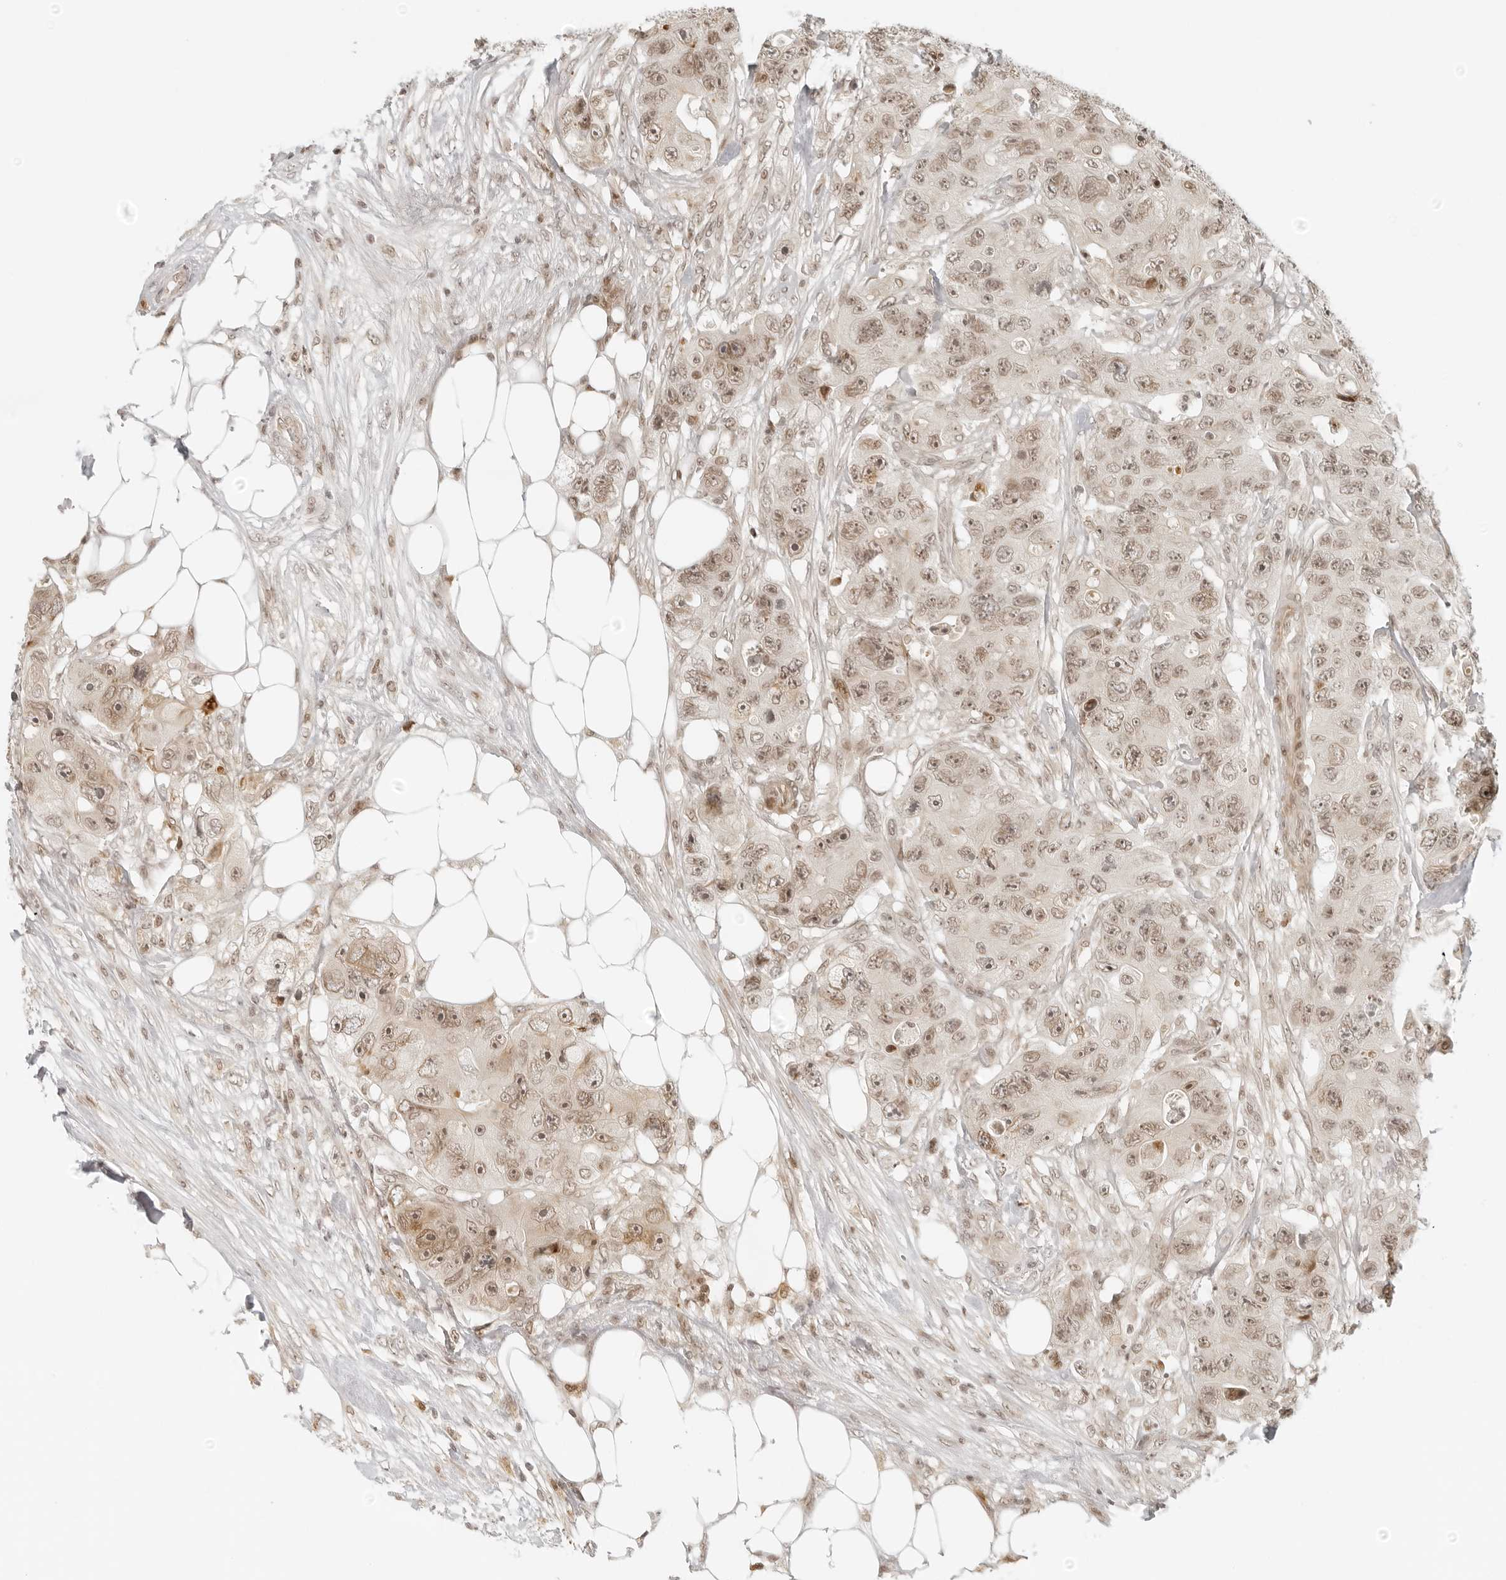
{"staining": {"intensity": "weak", "quantity": ">75%", "location": "cytoplasmic/membranous,nuclear"}, "tissue": "colorectal cancer", "cell_type": "Tumor cells", "image_type": "cancer", "snomed": [{"axis": "morphology", "description": "Adenocarcinoma, NOS"}, {"axis": "topography", "description": "Colon"}], "caption": "This histopathology image shows colorectal cancer stained with immunohistochemistry (IHC) to label a protein in brown. The cytoplasmic/membranous and nuclear of tumor cells show weak positivity for the protein. Nuclei are counter-stained blue.", "gene": "ZNF407", "patient": {"sex": "female", "age": 46}}